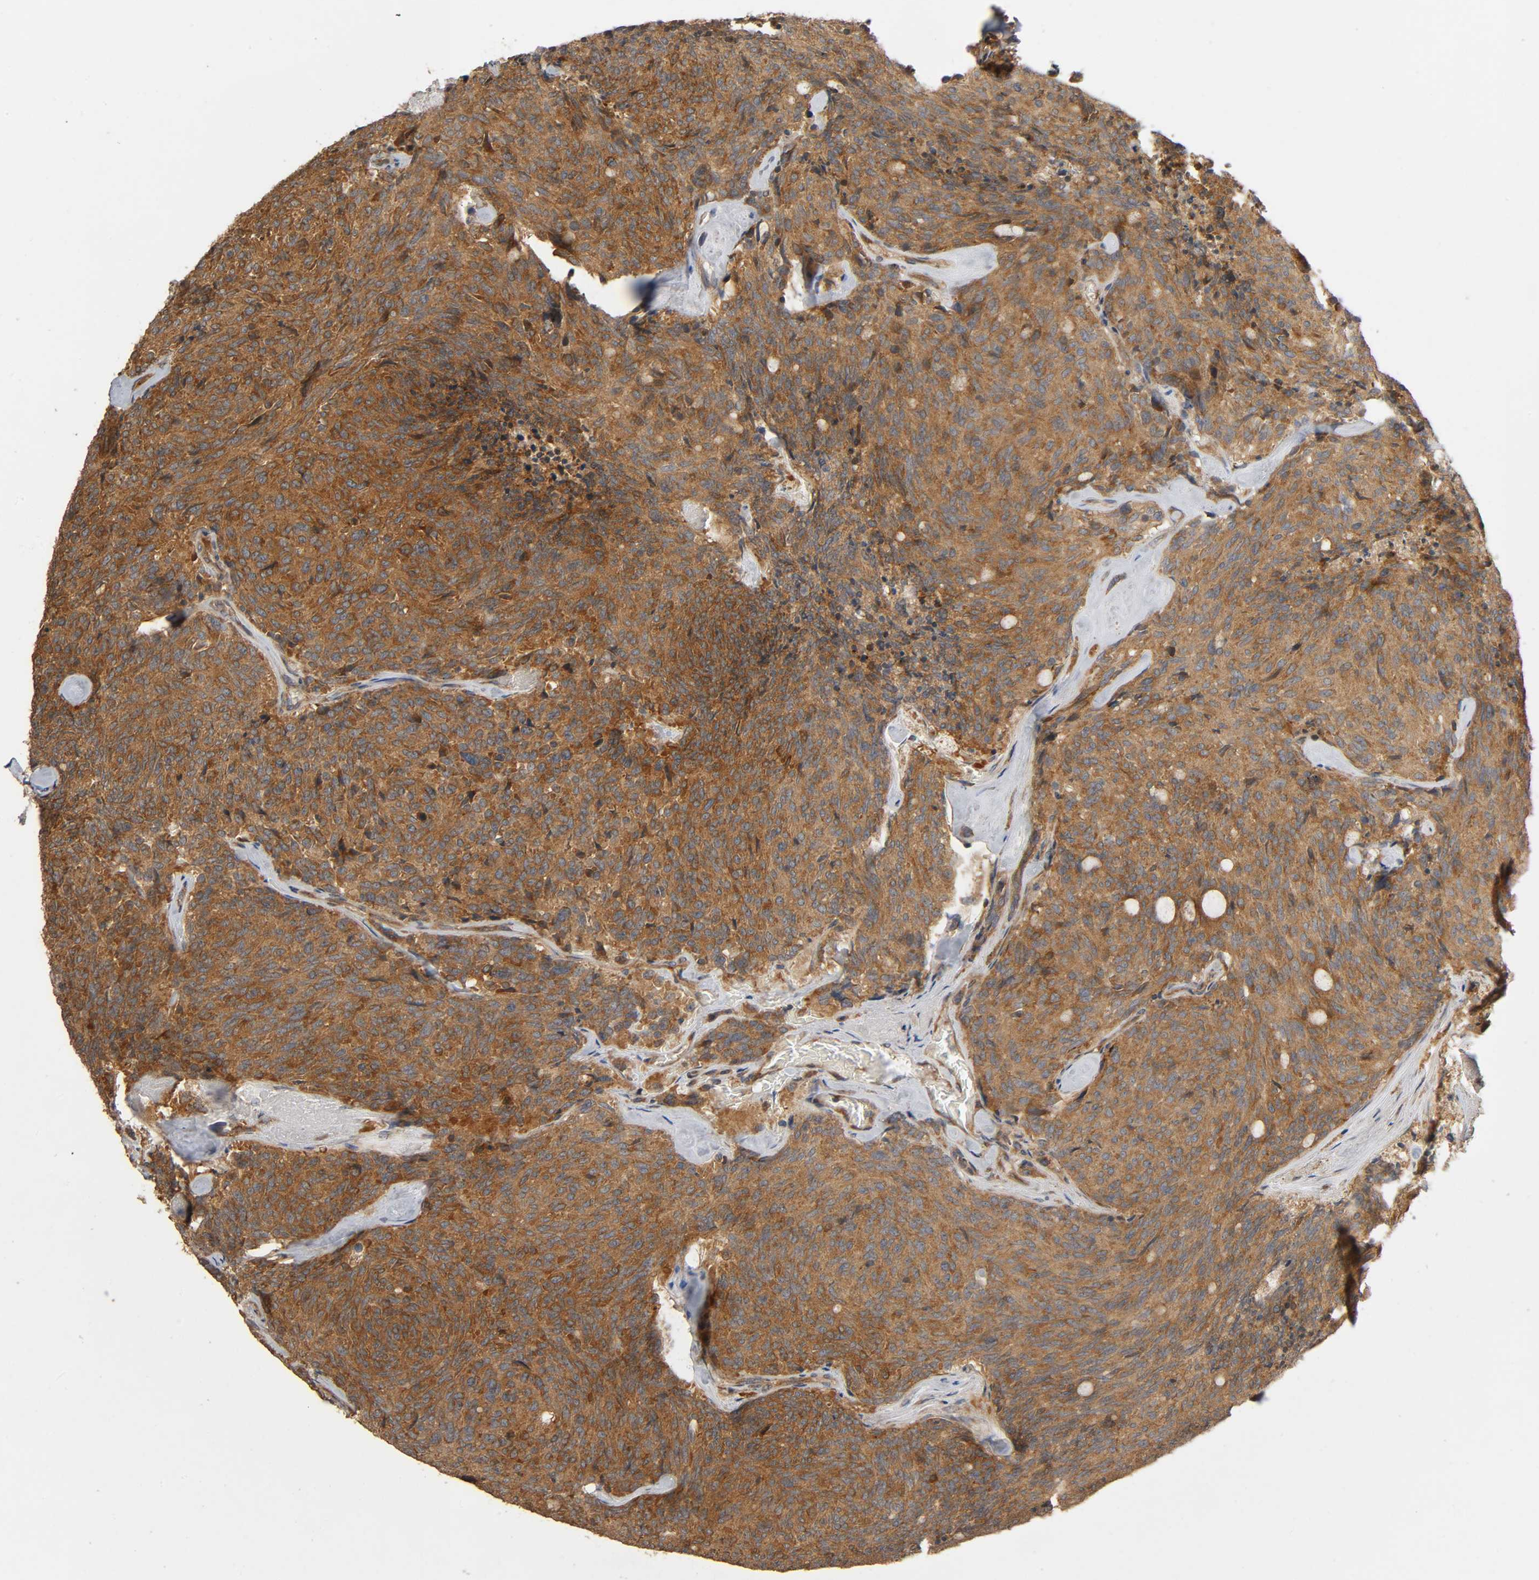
{"staining": {"intensity": "strong", "quantity": ">75%", "location": "cytoplasmic/membranous"}, "tissue": "carcinoid", "cell_type": "Tumor cells", "image_type": "cancer", "snomed": [{"axis": "morphology", "description": "Carcinoid, malignant, NOS"}, {"axis": "topography", "description": "Pancreas"}], "caption": "A micrograph of human malignant carcinoid stained for a protein exhibits strong cytoplasmic/membranous brown staining in tumor cells.", "gene": "SGSM1", "patient": {"sex": "female", "age": 54}}